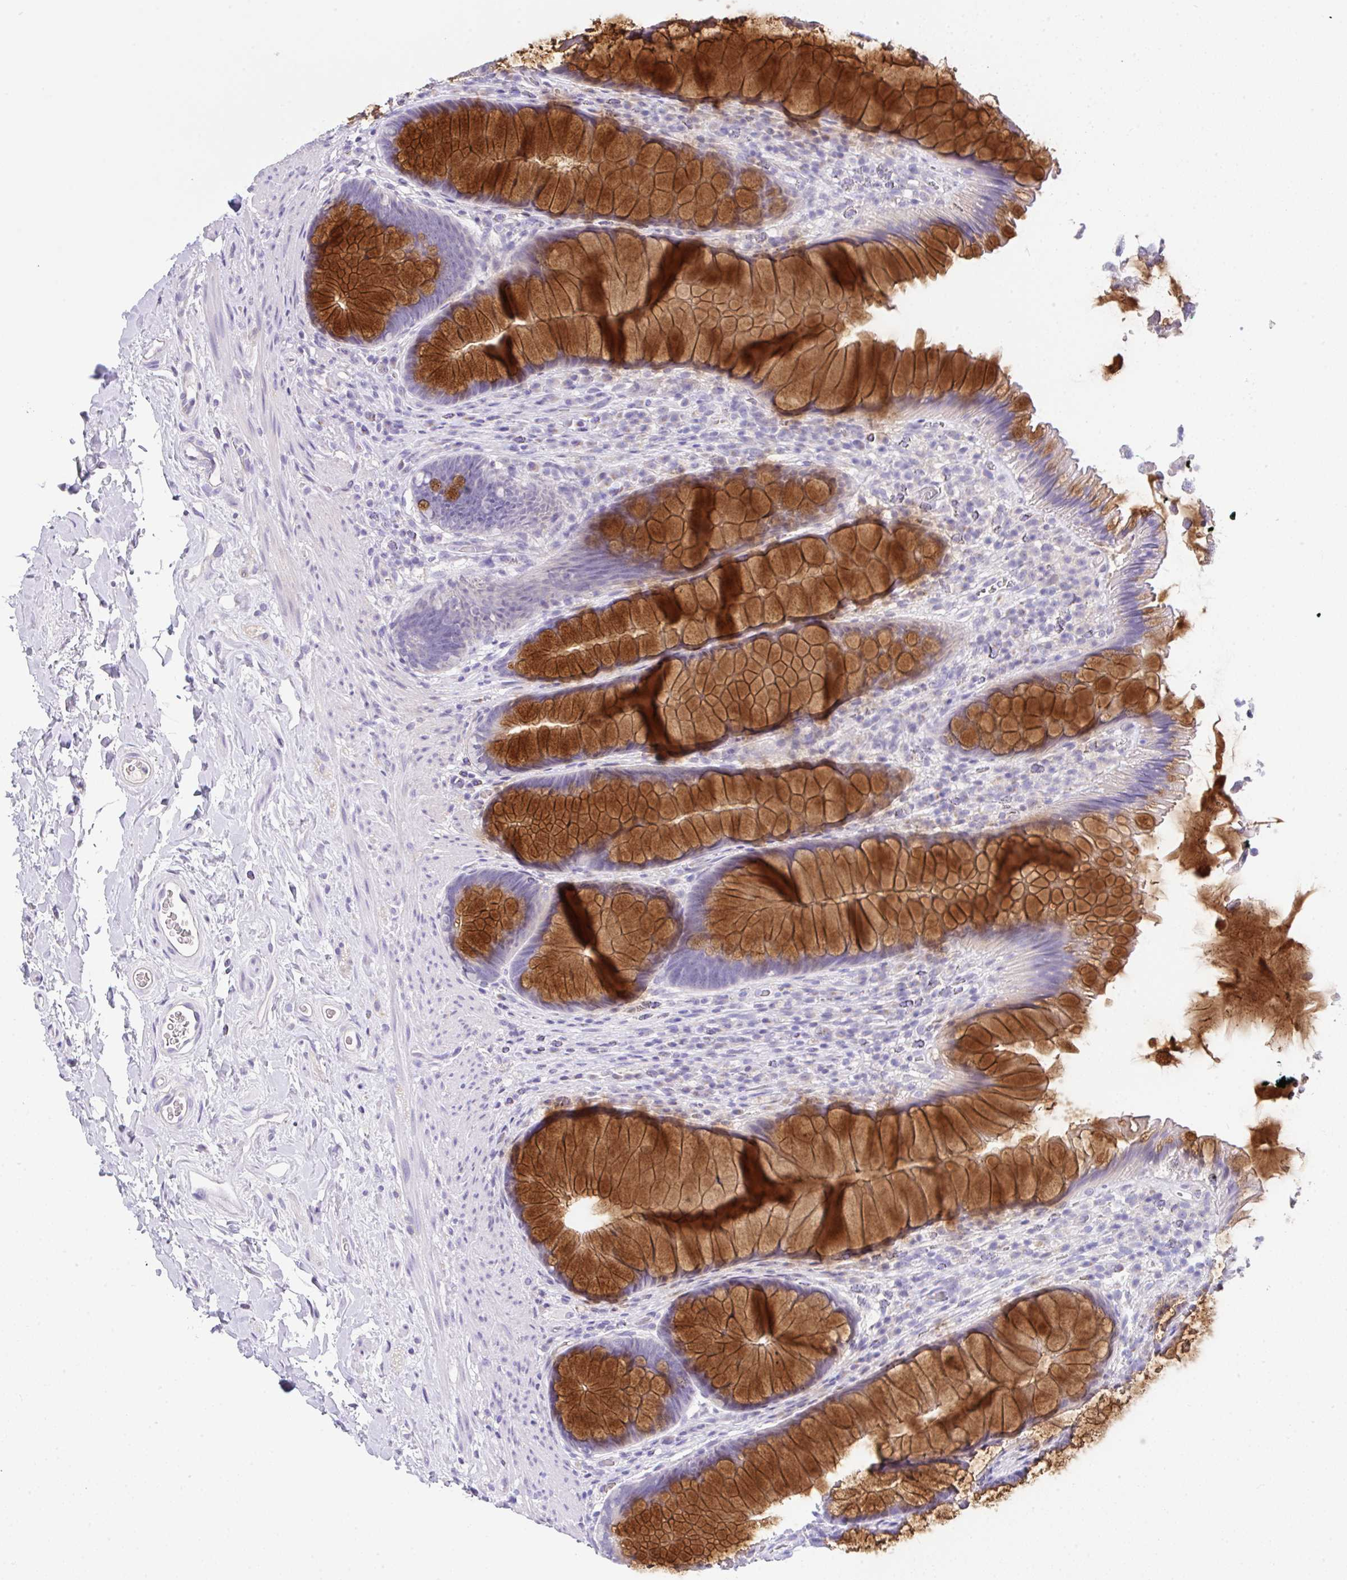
{"staining": {"intensity": "strong", "quantity": "25%-75%", "location": "cytoplasmic/membranous"}, "tissue": "rectum", "cell_type": "Glandular cells", "image_type": "normal", "snomed": [{"axis": "morphology", "description": "Normal tissue, NOS"}, {"axis": "topography", "description": "Rectum"}], "caption": "Benign rectum demonstrates strong cytoplasmic/membranous expression in approximately 25%-75% of glandular cells, visualized by immunohistochemistry. The staining was performed using DAB (3,3'-diaminobenzidine), with brown indicating positive protein expression. Nuclei are stained blue with hematoxylin.", "gene": "SERPINE3", "patient": {"sex": "male", "age": 53}}